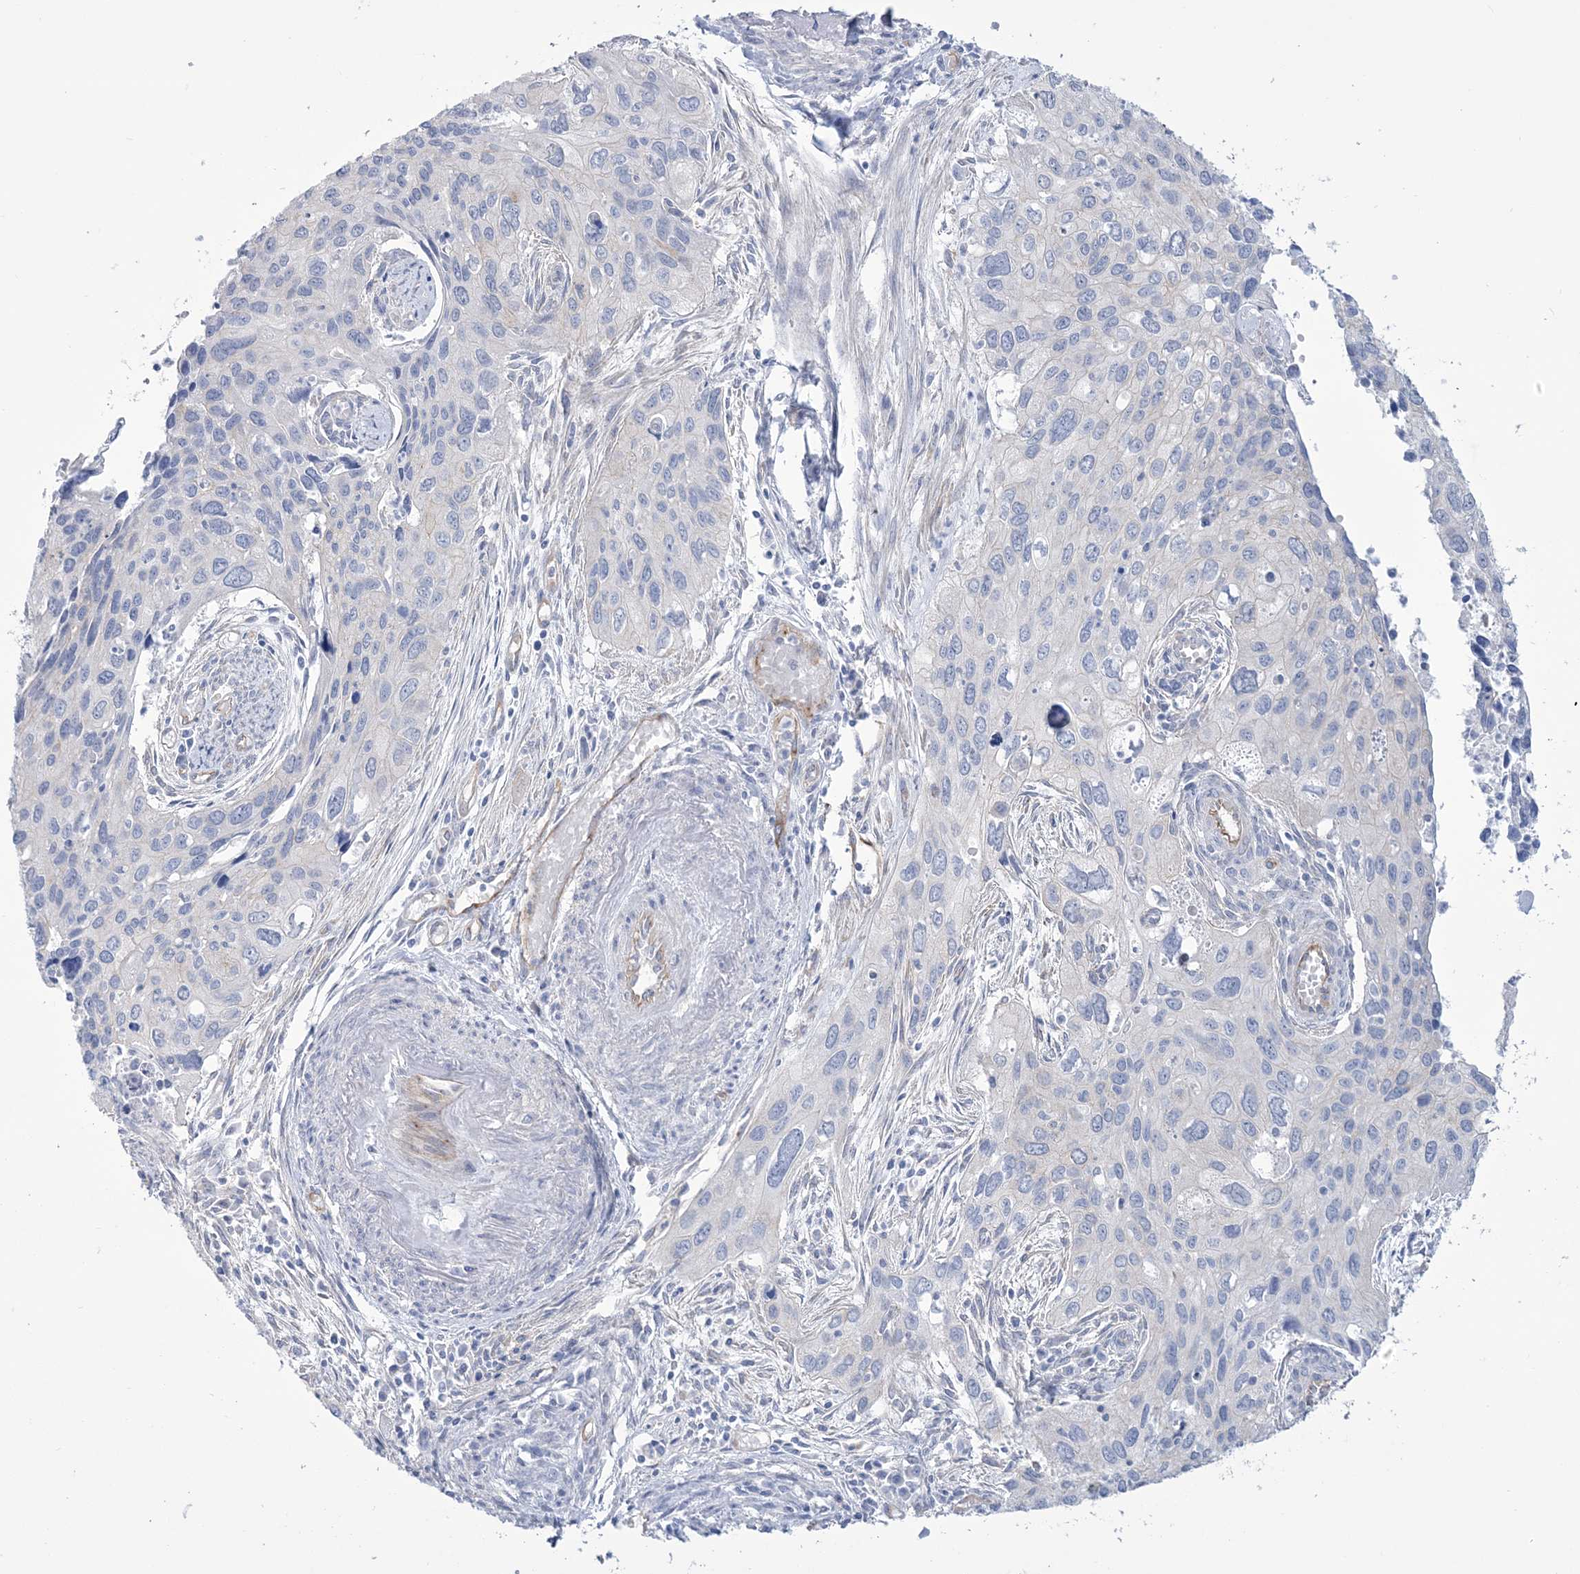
{"staining": {"intensity": "negative", "quantity": "none", "location": "none"}, "tissue": "cervical cancer", "cell_type": "Tumor cells", "image_type": "cancer", "snomed": [{"axis": "morphology", "description": "Squamous cell carcinoma, NOS"}, {"axis": "topography", "description": "Cervix"}], "caption": "This is an immunohistochemistry micrograph of human cervical cancer. There is no staining in tumor cells.", "gene": "RAB11FIP5", "patient": {"sex": "female", "age": 55}}